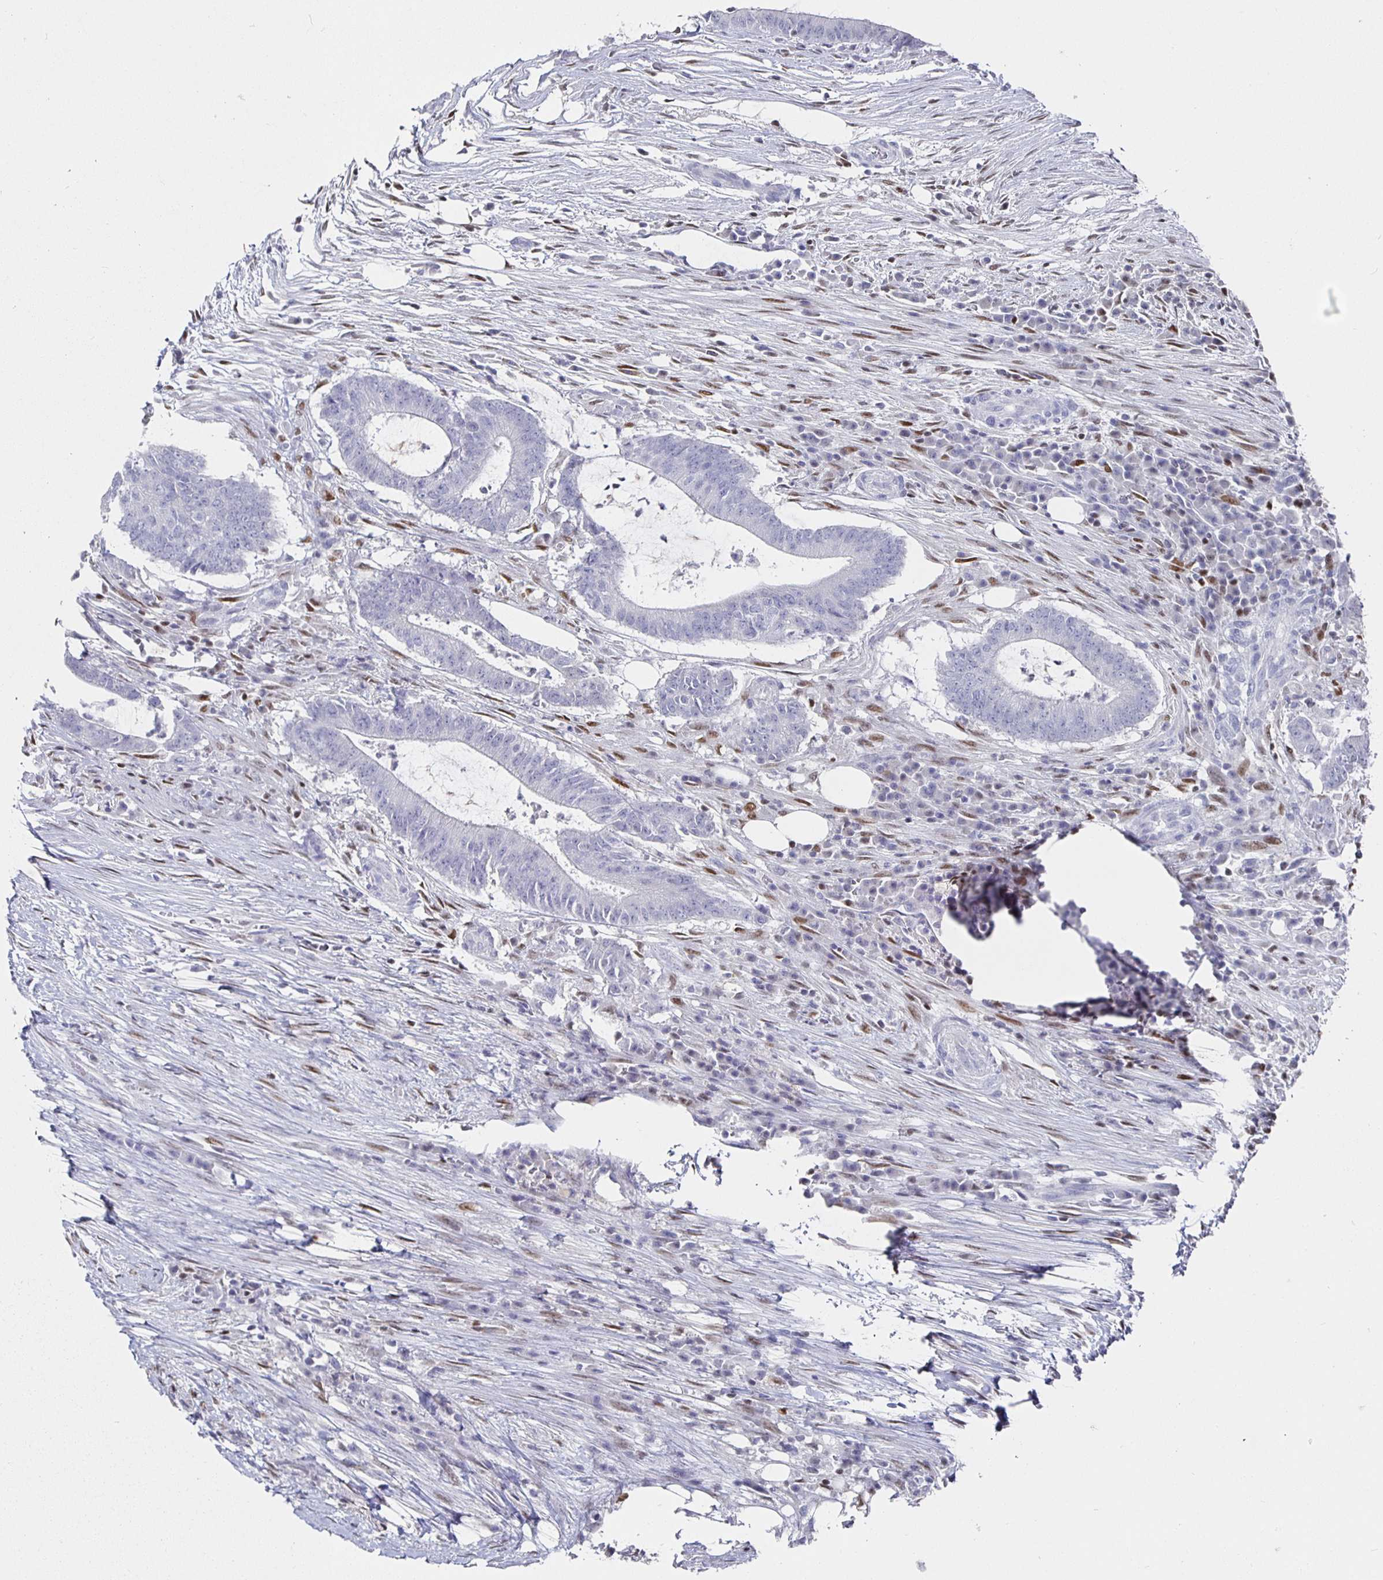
{"staining": {"intensity": "negative", "quantity": "none", "location": "none"}, "tissue": "colorectal cancer", "cell_type": "Tumor cells", "image_type": "cancer", "snomed": [{"axis": "morphology", "description": "Adenocarcinoma, NOS"}, {"axis": "topography", "description": "Colon"}], "caption": "Protein analysis of colorectal adenocarcinoma shows no significant staining in tumor cells.", "gene": "RUNX2", "patient": {"sex": "female", "age": 43}}